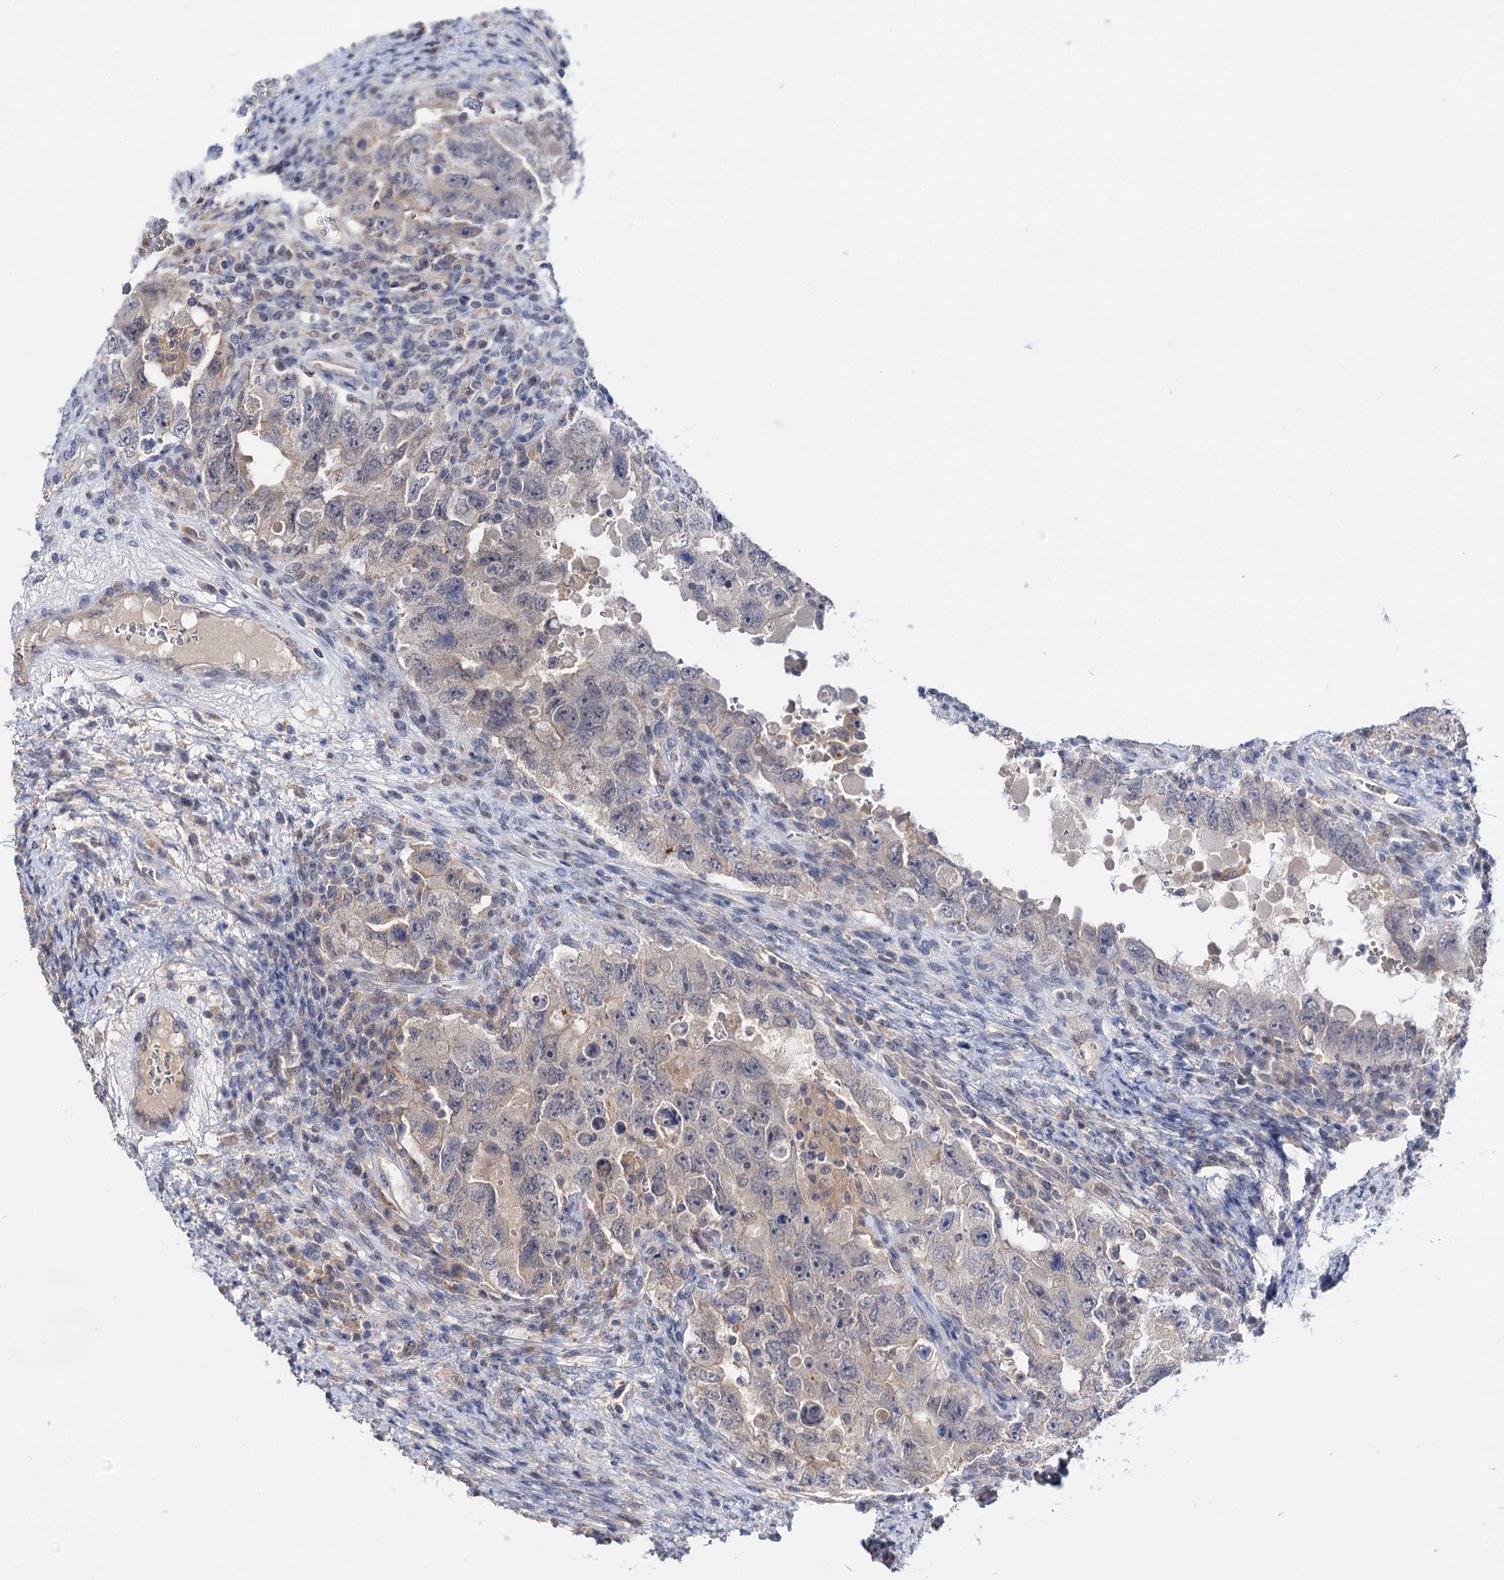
{"staining": {"intensity": "negative", "quantity": "none", "location": "none"}, "tissue": "testis cancer", "cell_type": "Tumor cells", "image_type": "cancer", "snomed": [{"axis": "morphology", "description": "Carcinoma, Embryonal, NOS"}, {"axis": "topography", "description": "Testis"}], "caption": "High power microscopy image of an immunohistochemistry histopathology image of testis embryonal carcinoma, revealing no significant staining in tumor cells.", "gene": "NEK10", "patient": {"sex": "male", "age": 26}}